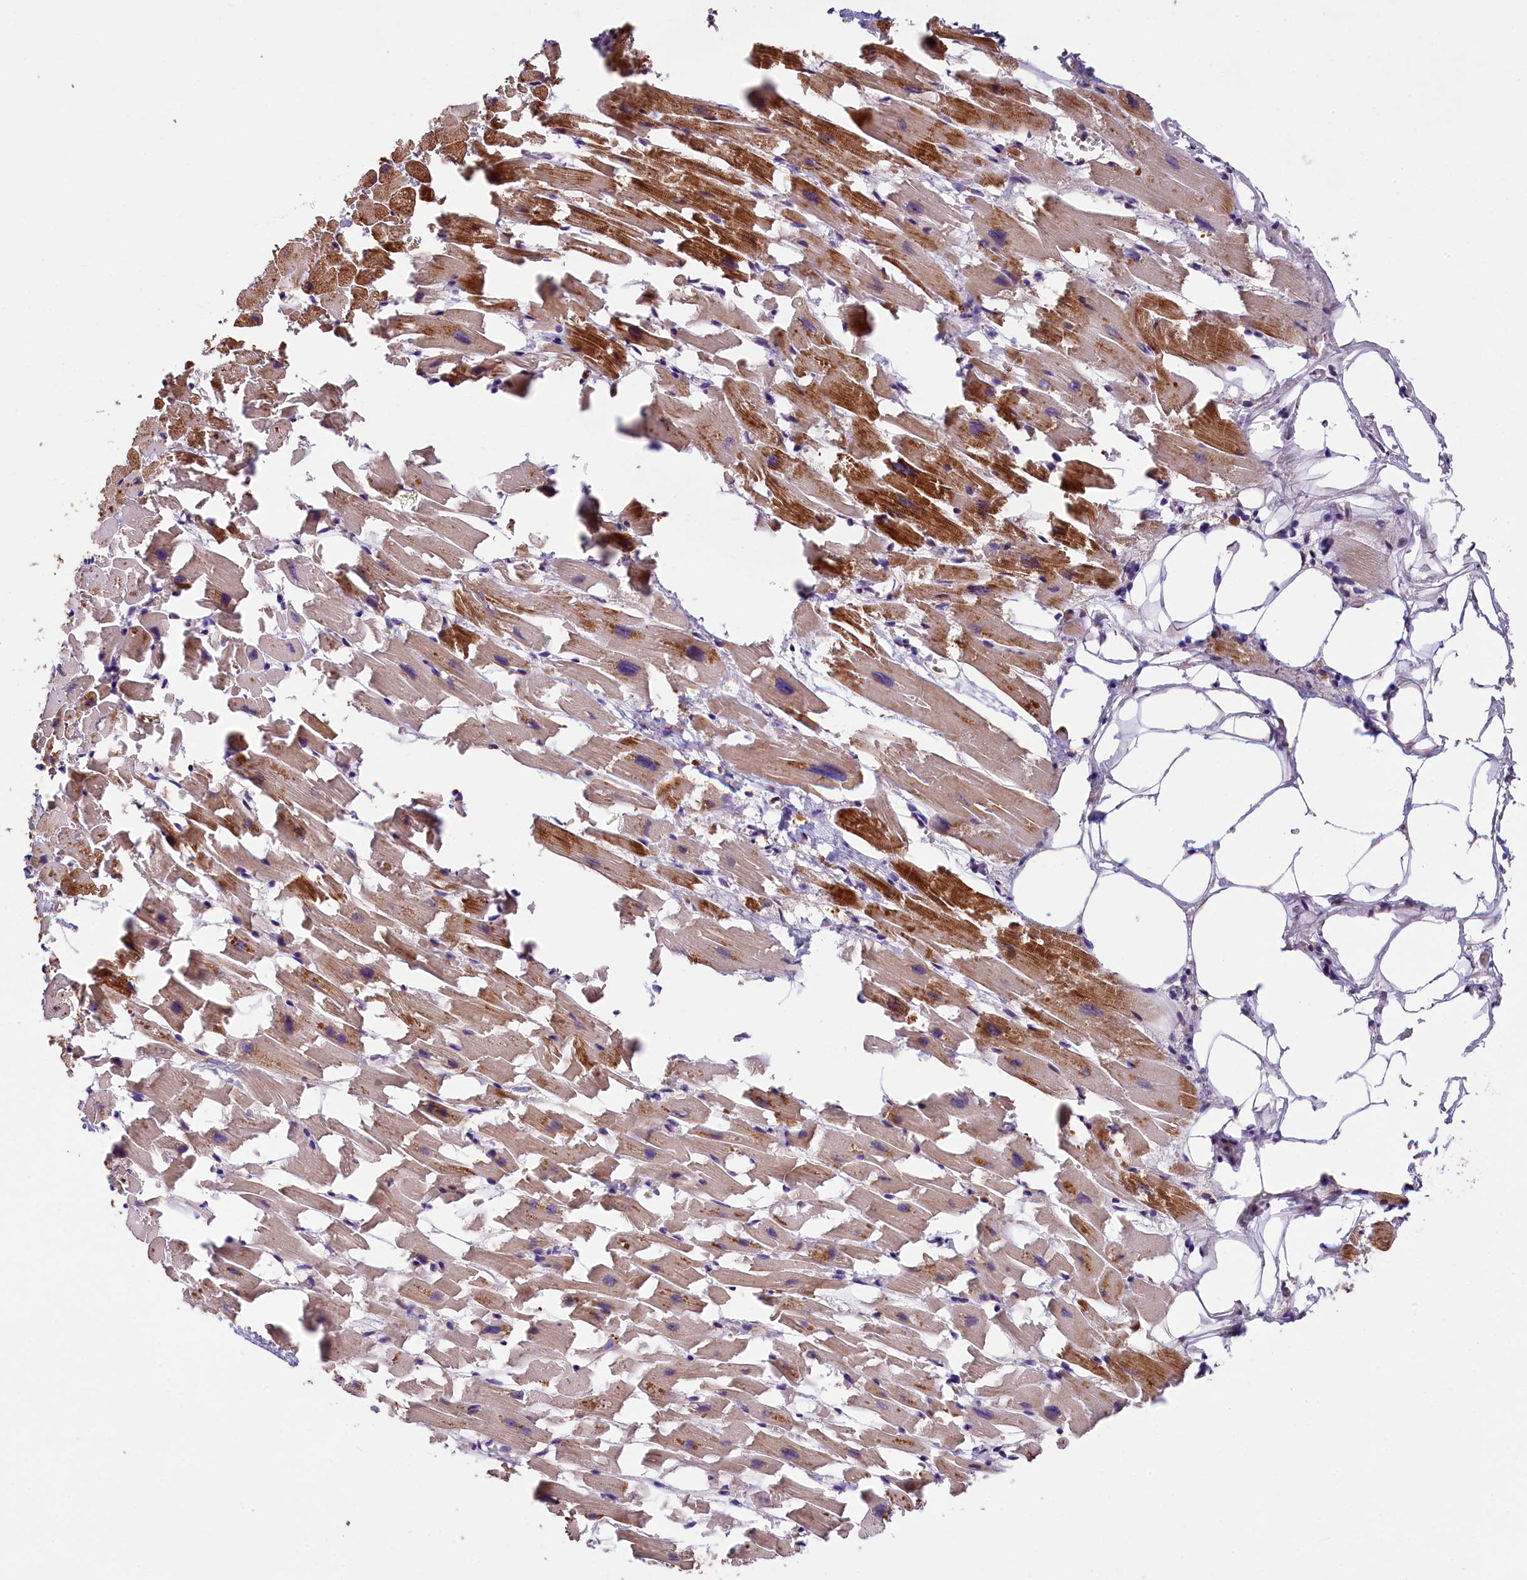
{"staining": {"intensity": "moderate", "quantity": ">75%", "location": "cytoplasmic/membranous"}, "tissue": "heart muscle", "cell_type": "Cardiomyocytes", "image_type": "normal", "snomed": [{"axis": "morphology", "description": "Normal tissue, NOS"}, {"axis": "topography", "description": "Heart"}], "caption": "Brown immunohistochemical staining in normal human heart muscle reveals moderate cytoplasmic/membranous expression in approximately >75% of cardiomyocytes.", "gene": "PHAF1", "patient": {"sex": "female", "age": 64}}